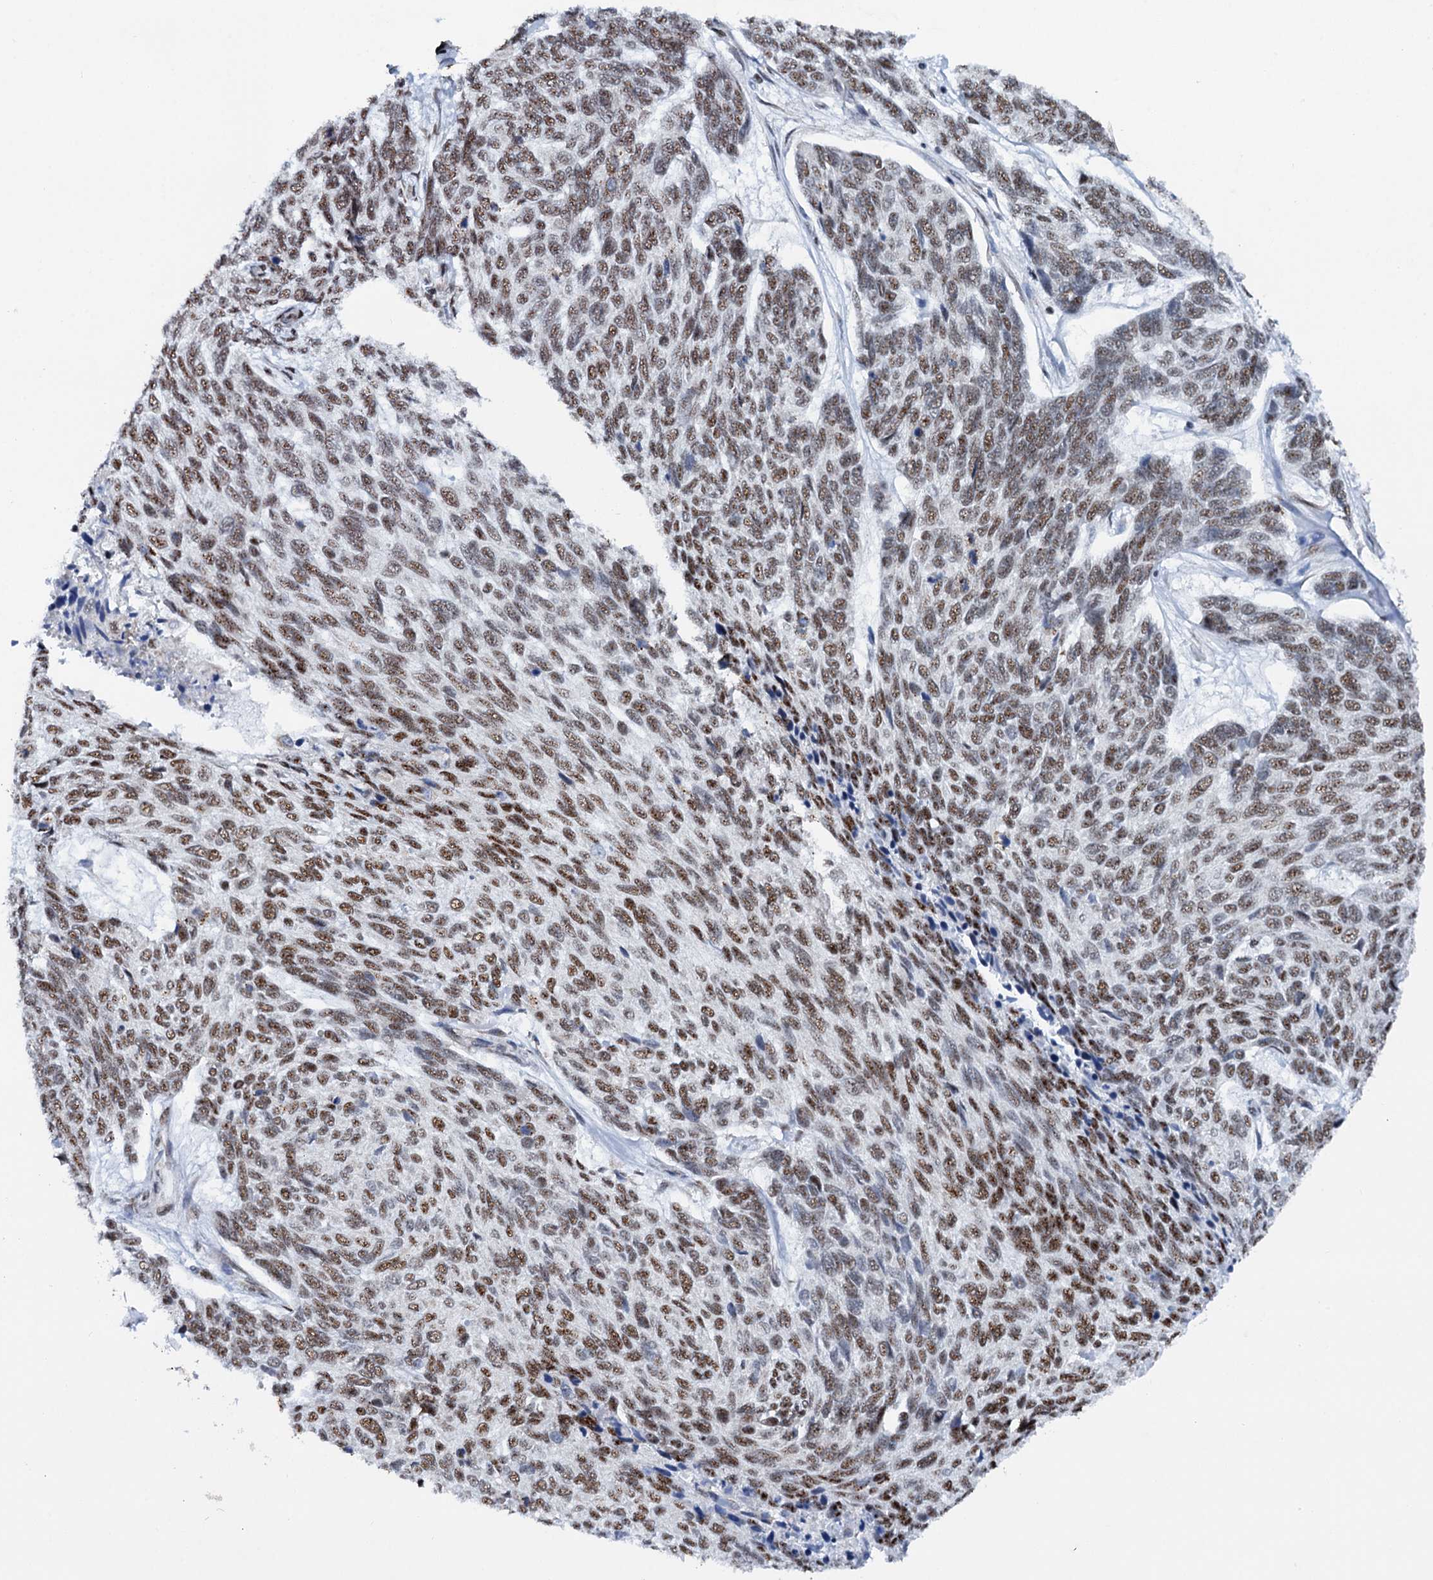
{"staining": {"intensity": "moderate", "quantity": ">75%", "location": "nuclear"}, "tissue": "skin cancer", "cell_type": "Tumor cells", "image_type": "cancer", "snomed": [{"axis": "morphology", "description": "Basal cell carcinoma"}, {"axis": "topography", "description": "Skin"}], "caption": "IHC (DAB) staining of skin cancer (basal cell carcinoma) shows moderate nuclear protein positivity in about >75% of tumor cells.", "gene": "SREK1", "patient": {"sex": "female", "age": 65}}